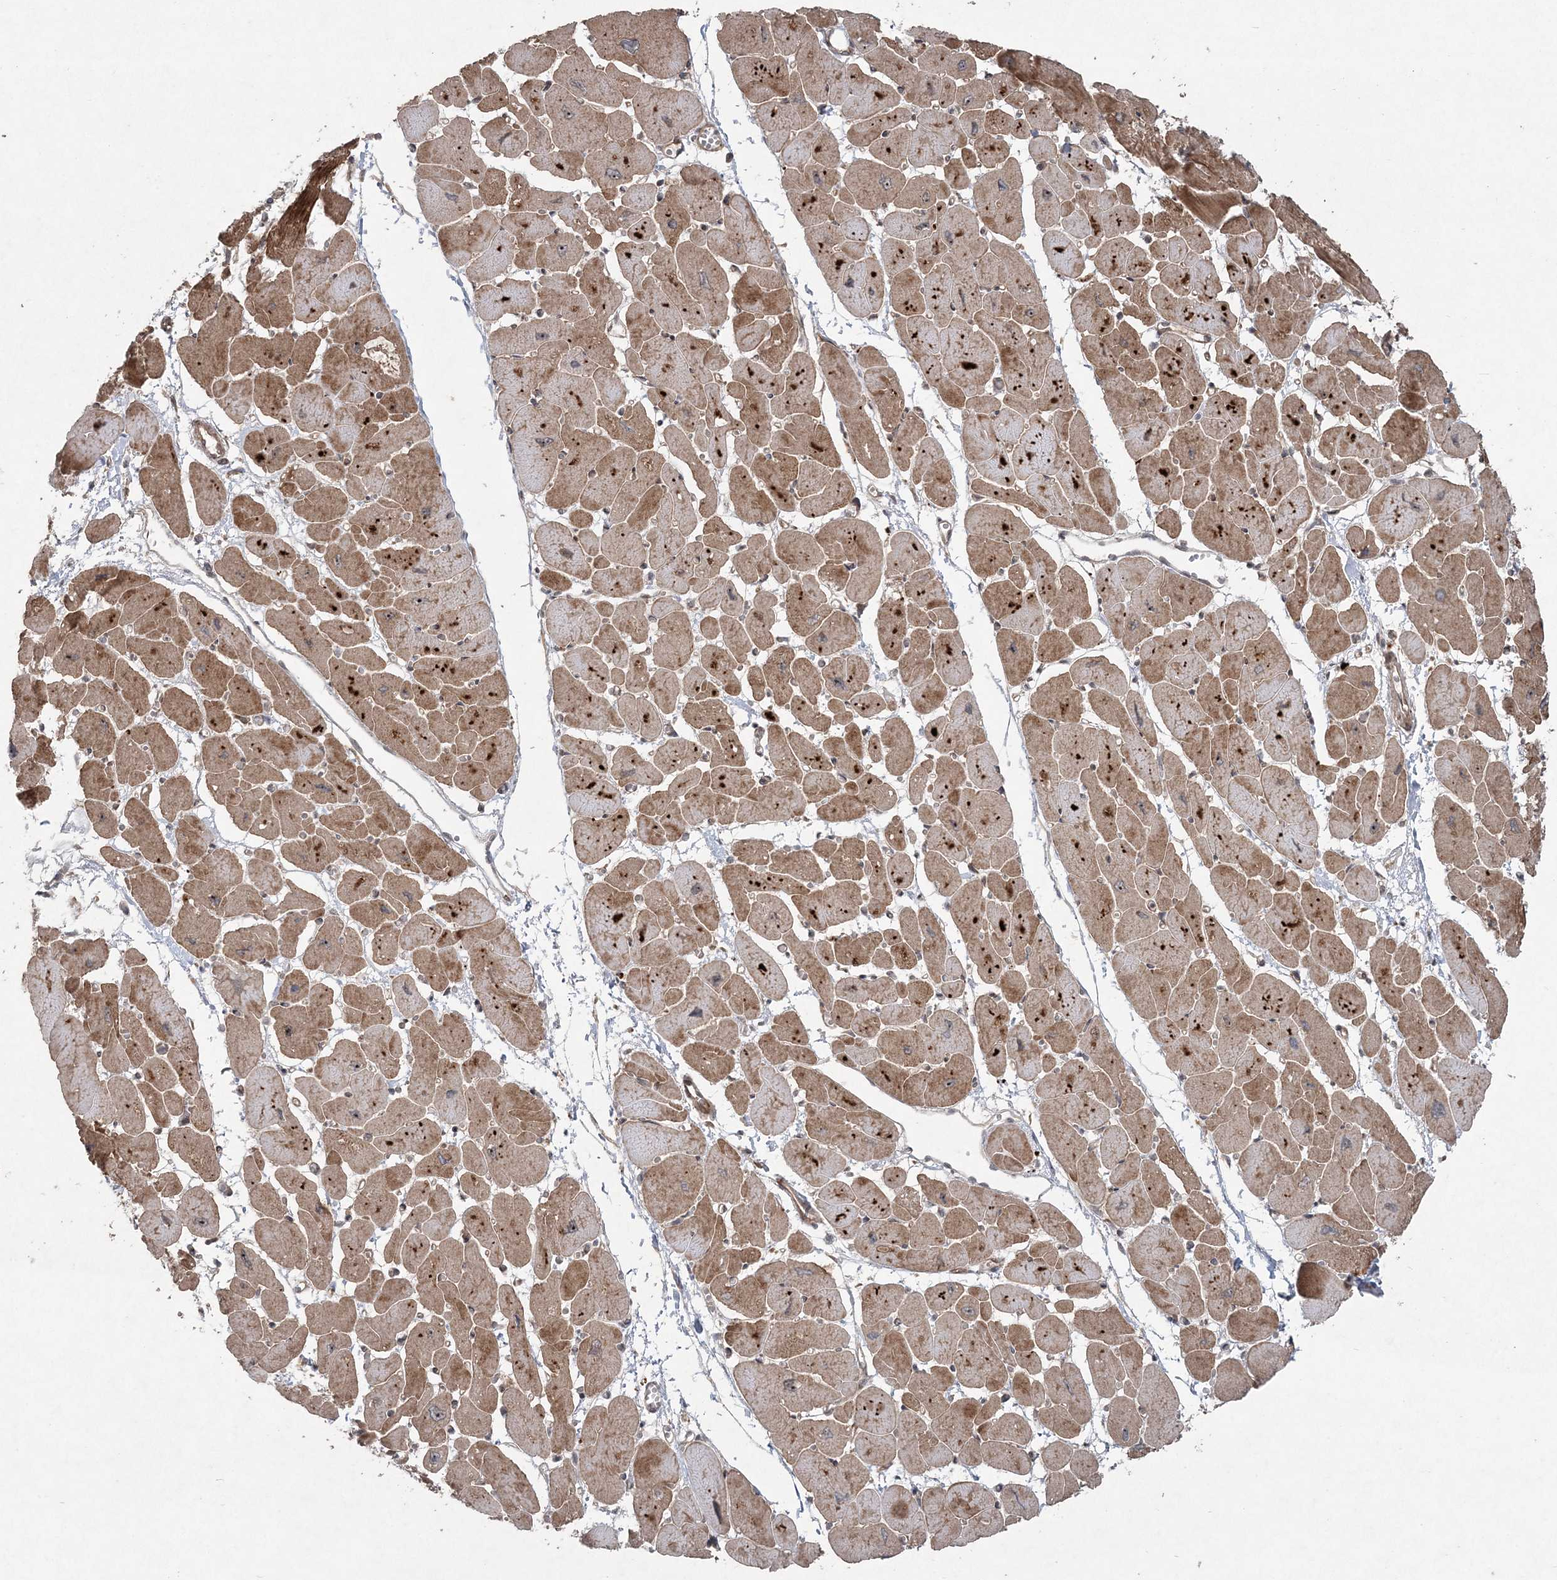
{"staining": {"intensity": "moderate", "quantity": ">75%", "location": "cytoplasmic/membranous"}, "tissue": "heart muscle", "cell_type": "Cardiomyocytes", "image_type": "normal", "snomed": [{"axis": "morphology", "description": "Normal tissue, NOS"}, {"axis": "topography", "description": "Heart"}], "caption": "DAB immunohistochemical staining of benign human heart muscle displays moderate cytoplasmic/membranous protein expression in approximately >75% of cardiomyocytes. (IHC, brightfield microscopy, high magnification).", "gene": "SERINC1", "patient": {"sex": "female", "age": 54}}